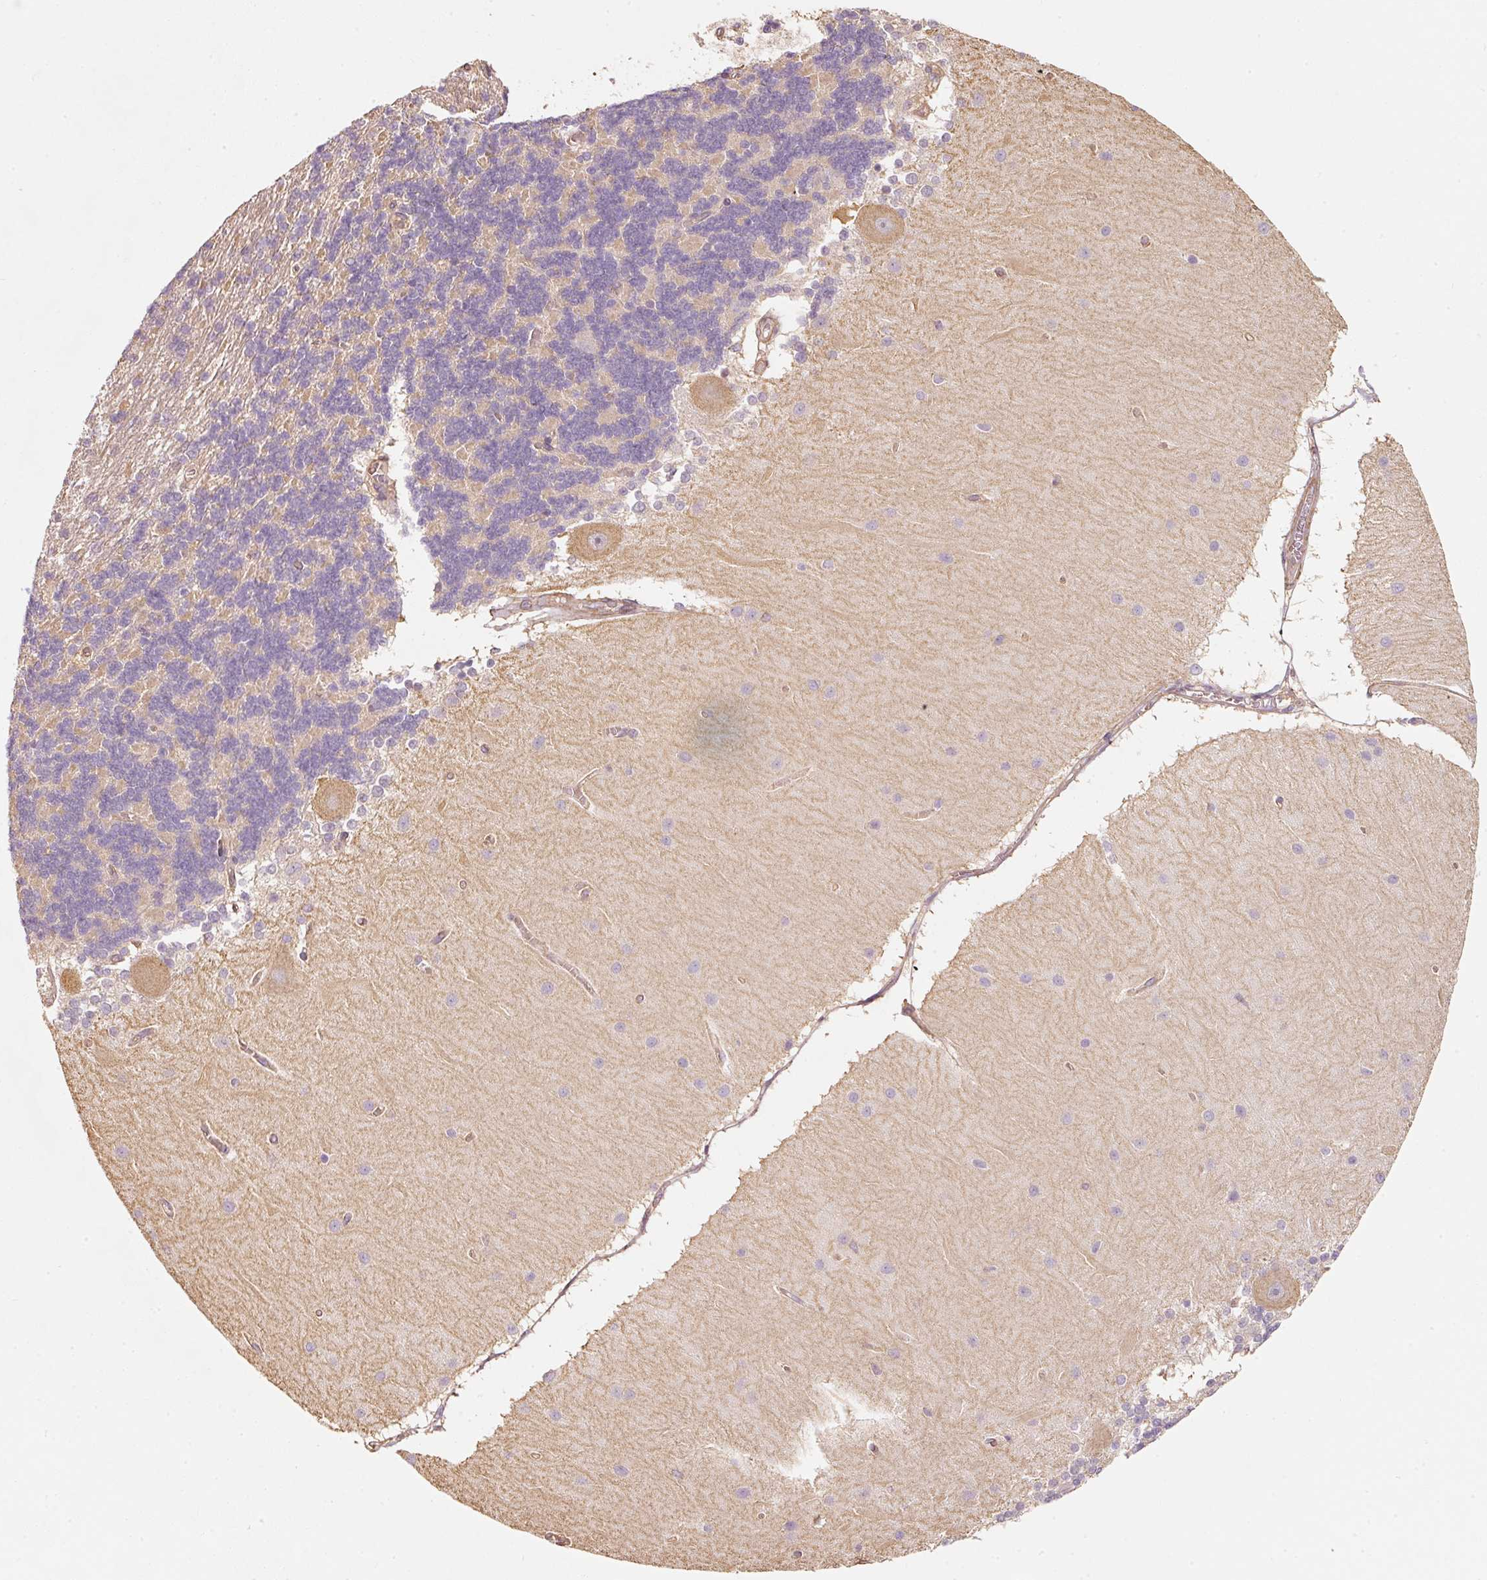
{"staining": {"intensity": "negative", "quantity": "none", "location": "none"}, "tissue": "cerebellum", "cell_type": "Cells in granular layer", "image_type": "normal", "snomed": [{"axis": "morphology", "description": "Normal tissue, NOS"}, {"axis": "topography", "description": "Cerebellum"}], "caption": "An IHC image of benign cerebellum is shown. There is no staining in cells in granular layer of cerebellum. (DAB immunohistochemistry (IHC), high magnification).", "gene": "CEP95", "patient": {"sex": "female", "age": 54}}